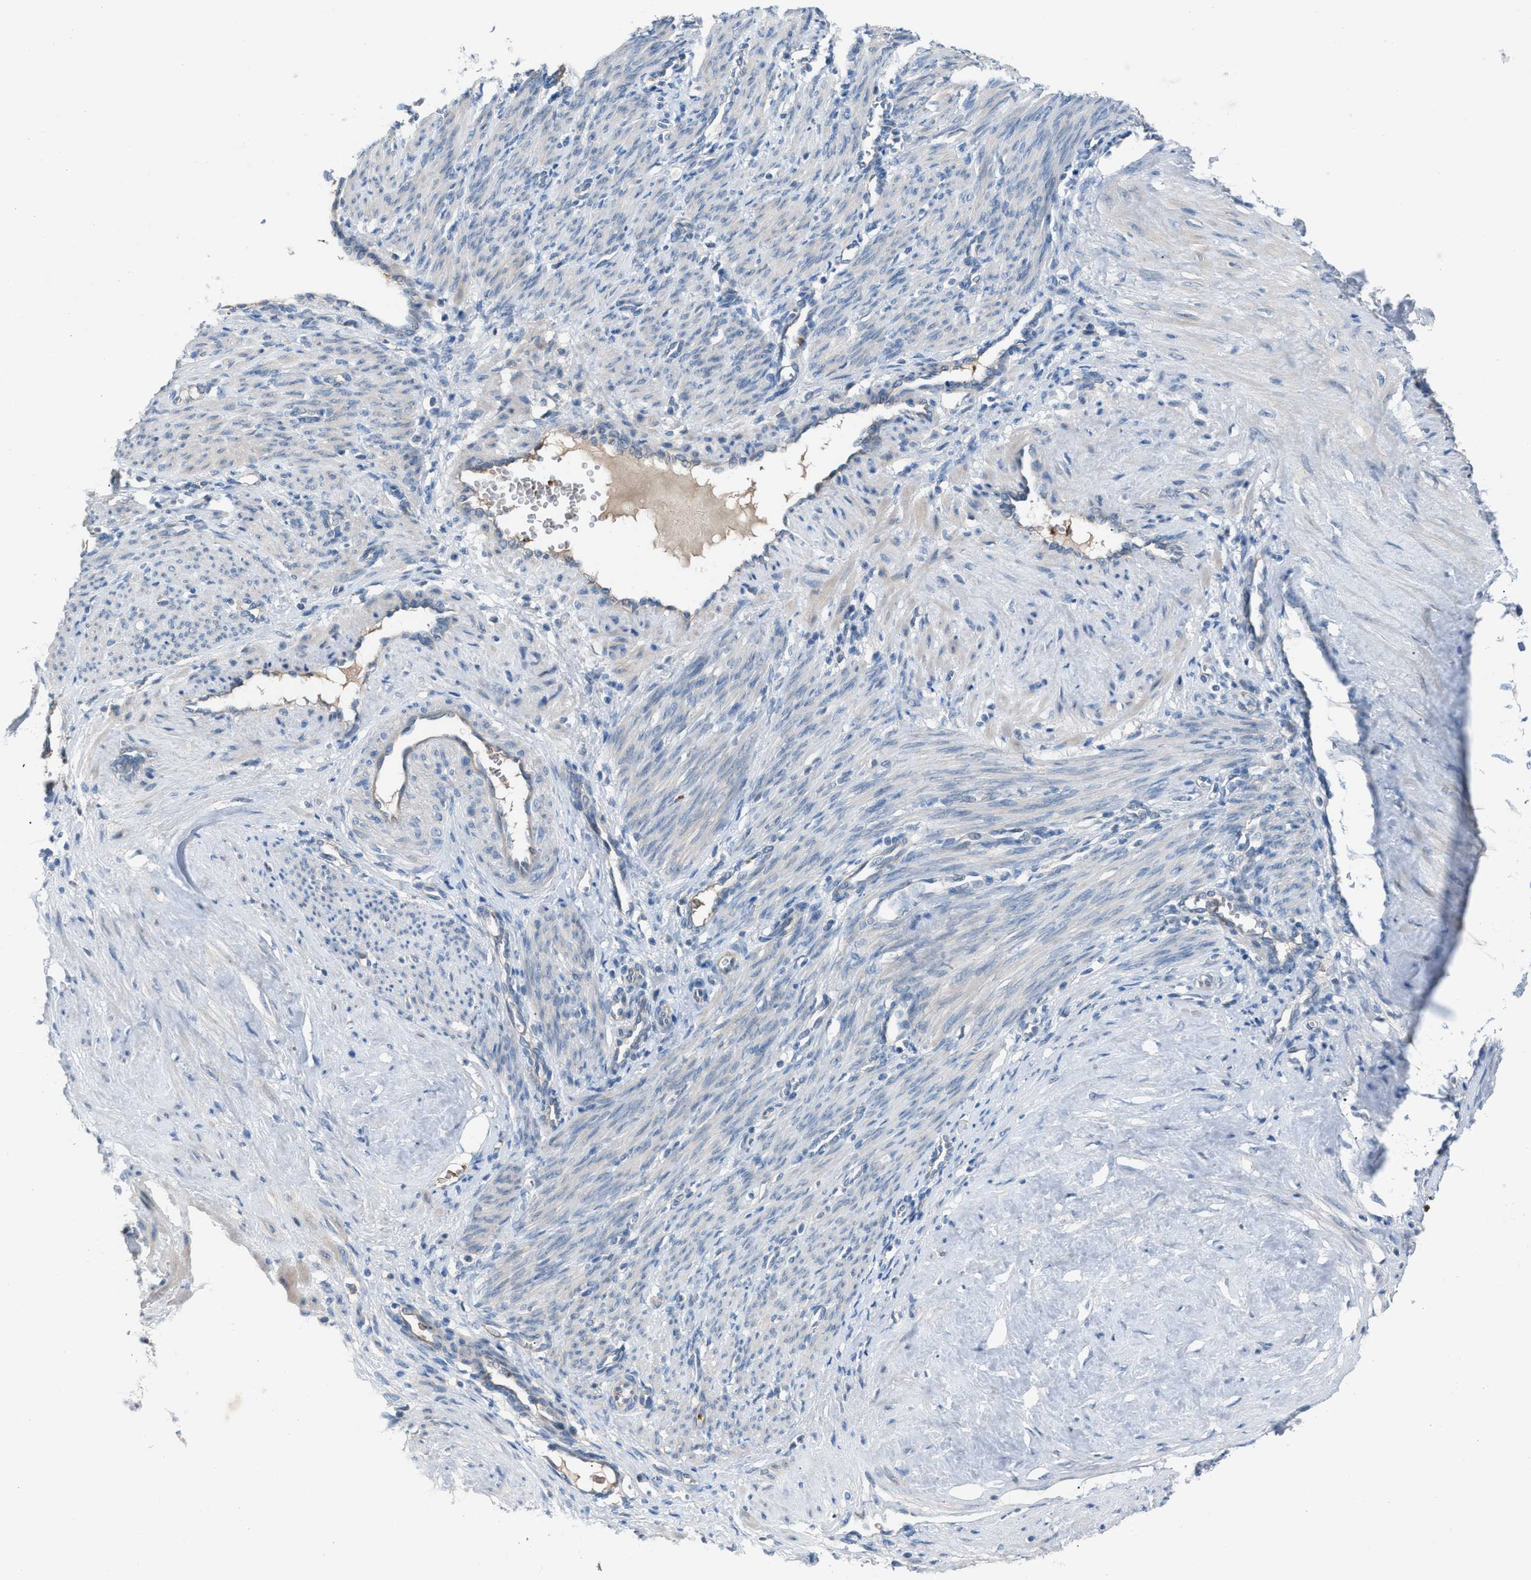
{"staining": {"intensity": "negative", "quantity": "none", "location": "none"}, "tissue": "smooth muscle", "cell_type": "Smooth muscle cells", "image_type": "normal", "snomed": [{"axis": "morphology", "description": "Normal tissue, NOS"}, {"axis": "topography", "description": "Endometrium"}], "caption": "The micrograph exhibits no significant expression in smooth muscle cells of smooth muscle. (IHC, brightfield microscopy, high magnification).", "gene": "CFAP77", "patient": {"sex": "female", "age": 33}}